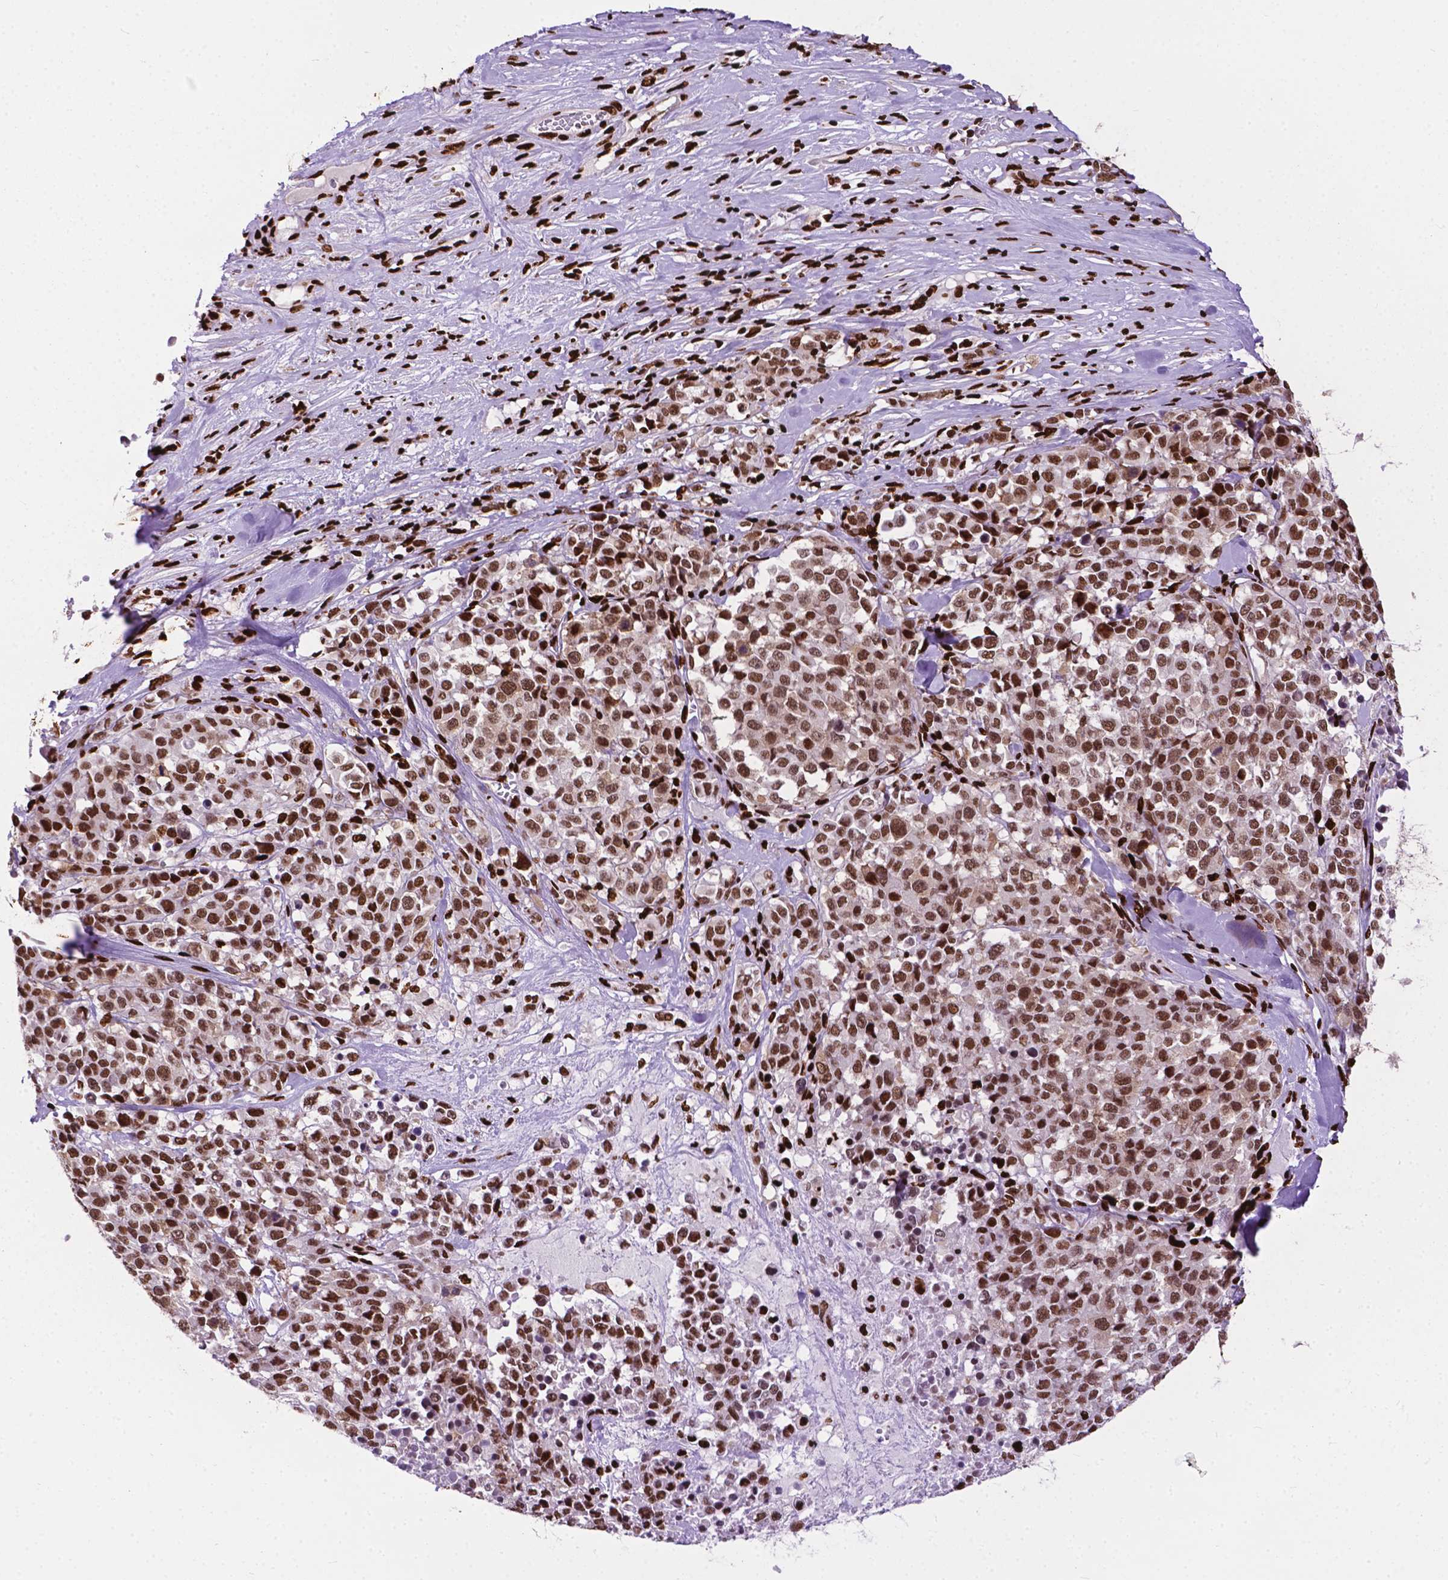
{"staining": {"intensity": "moderate", "quantity": ">75%", "location": "nuclear"}, "tissue": "melanoma", "cell_type": "Tumor cells", "image_type": "cancer", "snomed": [{"axis": "morphology", "description": "Malignant melanoma, Metastatic site"}, {"axis": "topography", "description": "Skin"}], "caption": "IHC of melanoma demonstrates medium levels of moderate nuclear staining in approximately >75% of tumor cells. Nuclei are stained in blue.", "gene": "SMIM5", "patient": {"sex": "male", "age": 84}}